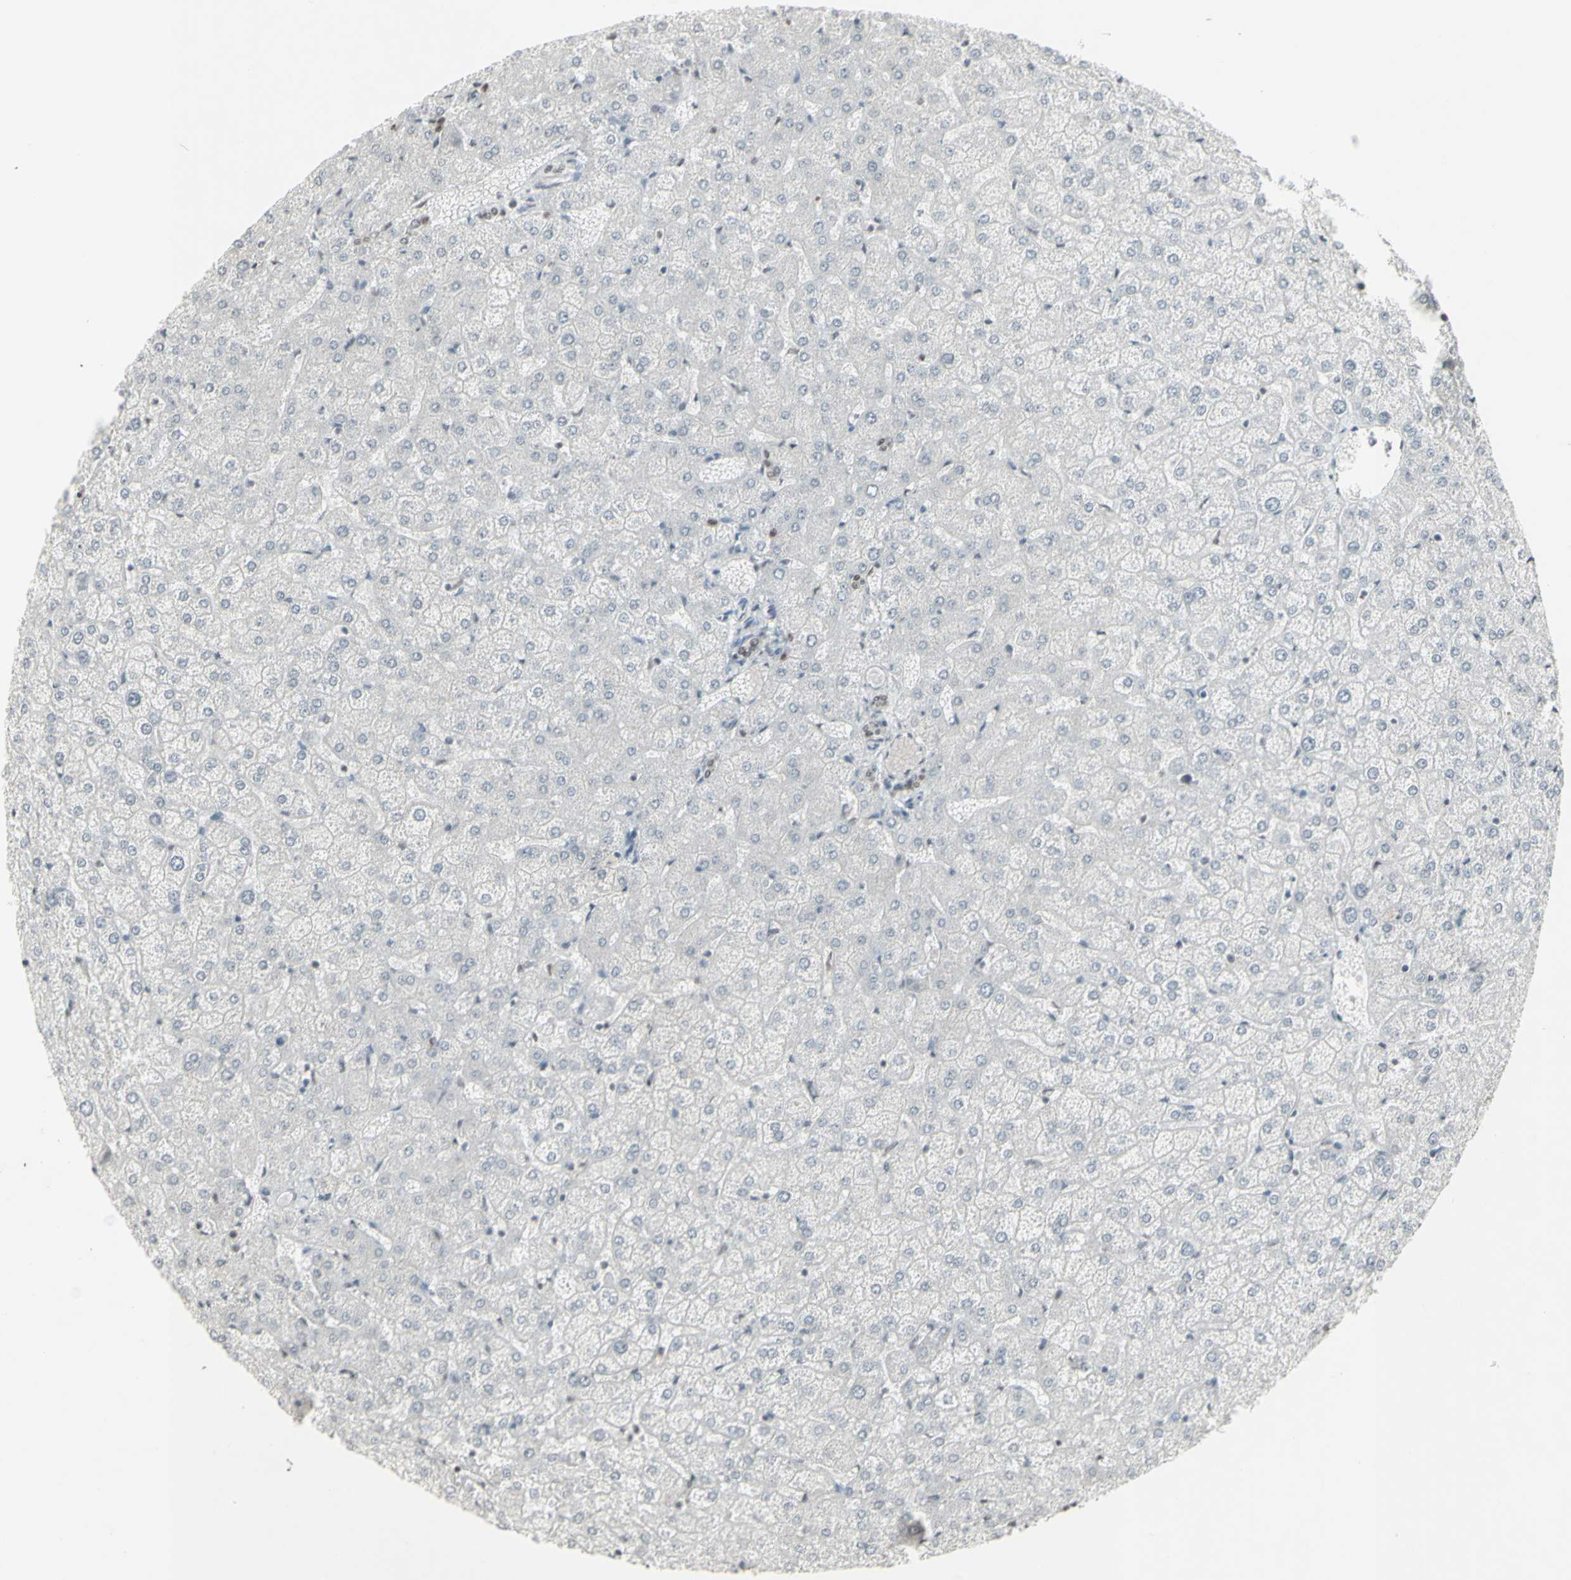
{"staining": {"intensity": "weak", "quantity": "25%-75%", "location": "nuclear"}, "tissue": "liver", "cell_type": "Cholangiocytes", "image_type": "normal", "snomed": [{"axis": "morphology", "description": "Normal tissue, NOS"}, {"axis": "topography", "description": "Liver"}], "caption": "There is low levels of weak nuclear staining in cholangiocytes of benign liver, as demonstrated by immunohistochemical staining (brown color).", "gene": "TRIM28", "patient": {"sex": "female", "age": 32}}